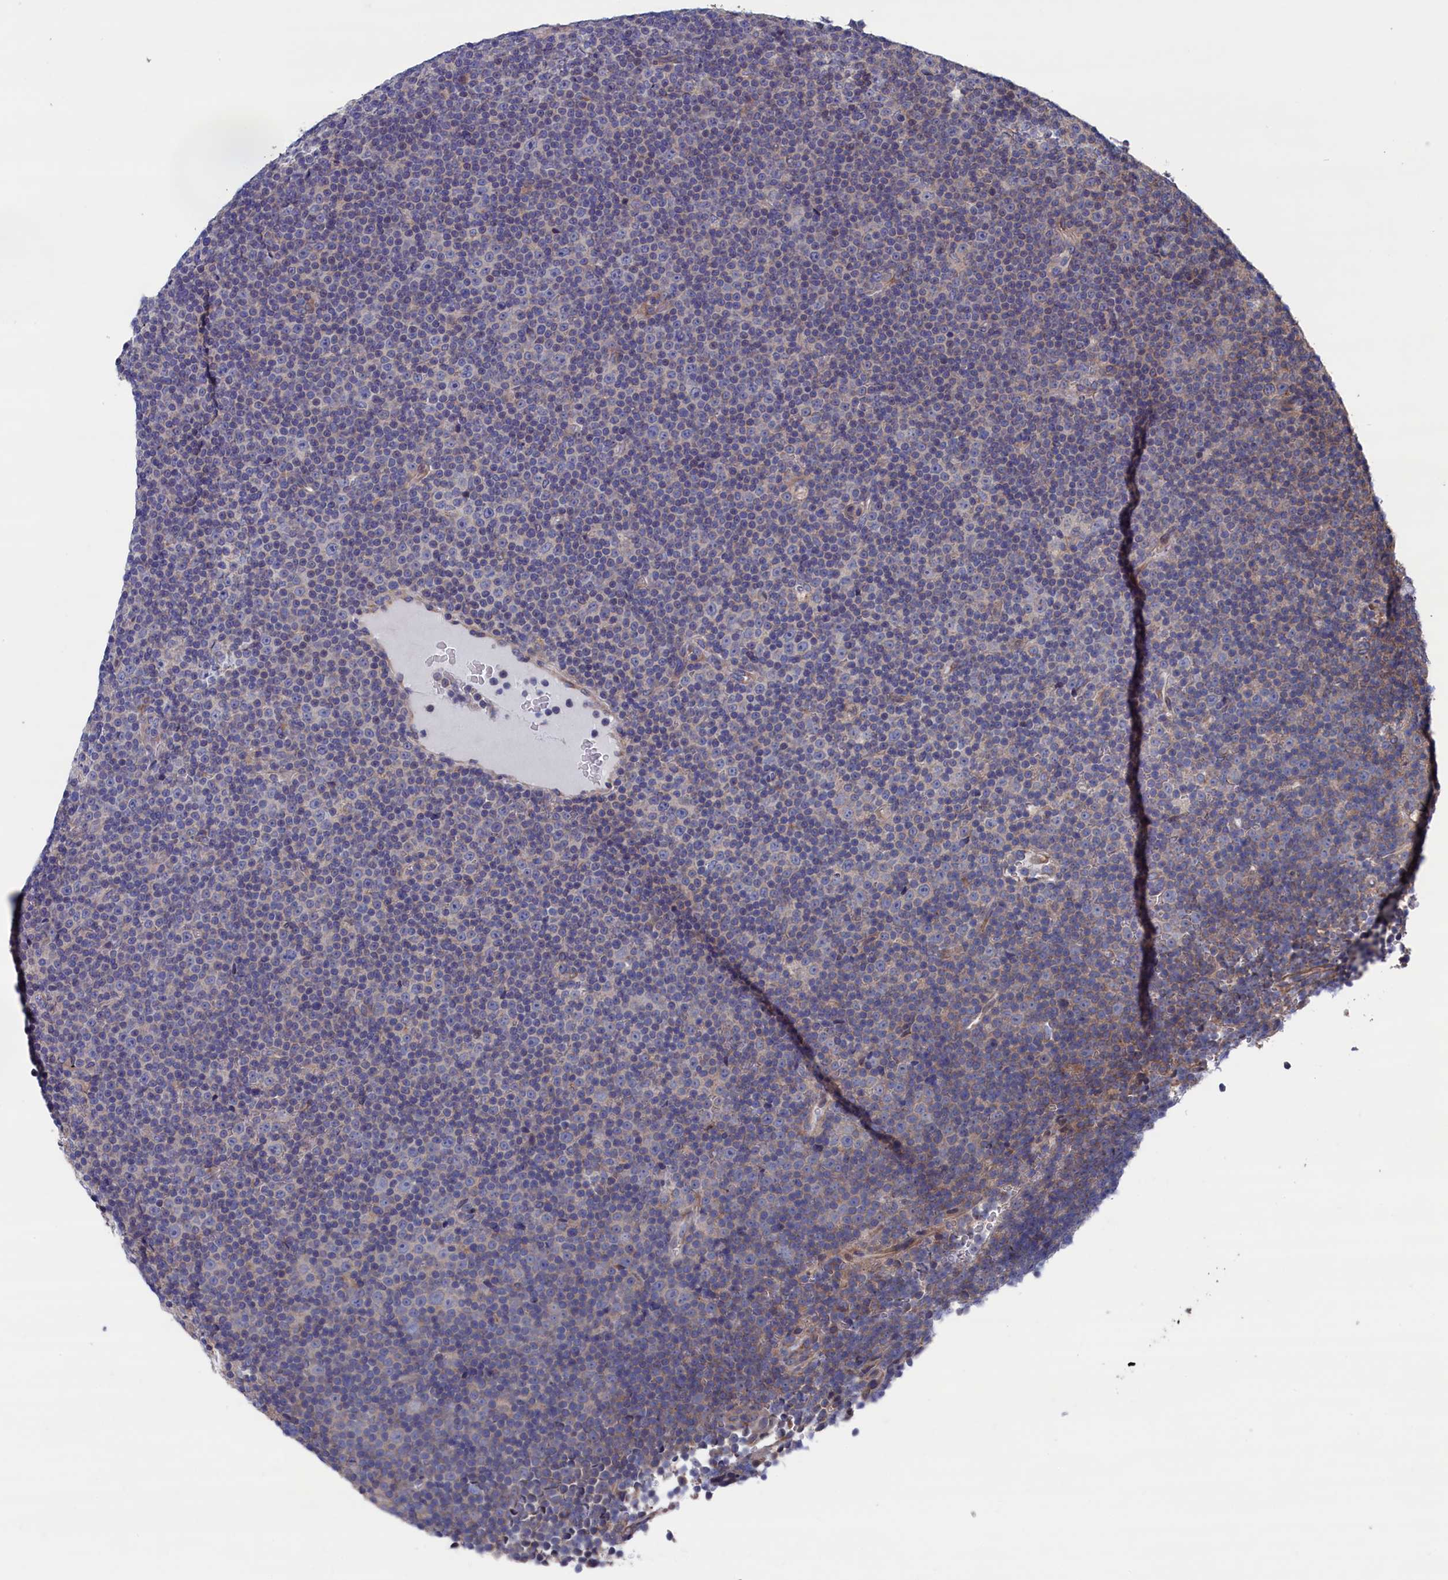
{"staining": {"intensity": "negative", "quantity": "none", "location": "none"}, "tissue": "lymphoma", "cell_type": "Tumor cells", "image_type": "cancer", "snomed": [{"axis": "morphology", "description": "Malignant lymphoma, non-Hodgkin's type, Low grade"}, {"axis": "topography", "description": "Lymph node"}], "caption": "Immunohistochemistry (IHC) histopathology image of lymphoma stained for a protein (brown), which shows no expression in tumor cells.", "gene": "SPATA13", "patient": {"sex": "female", "age": 67}}